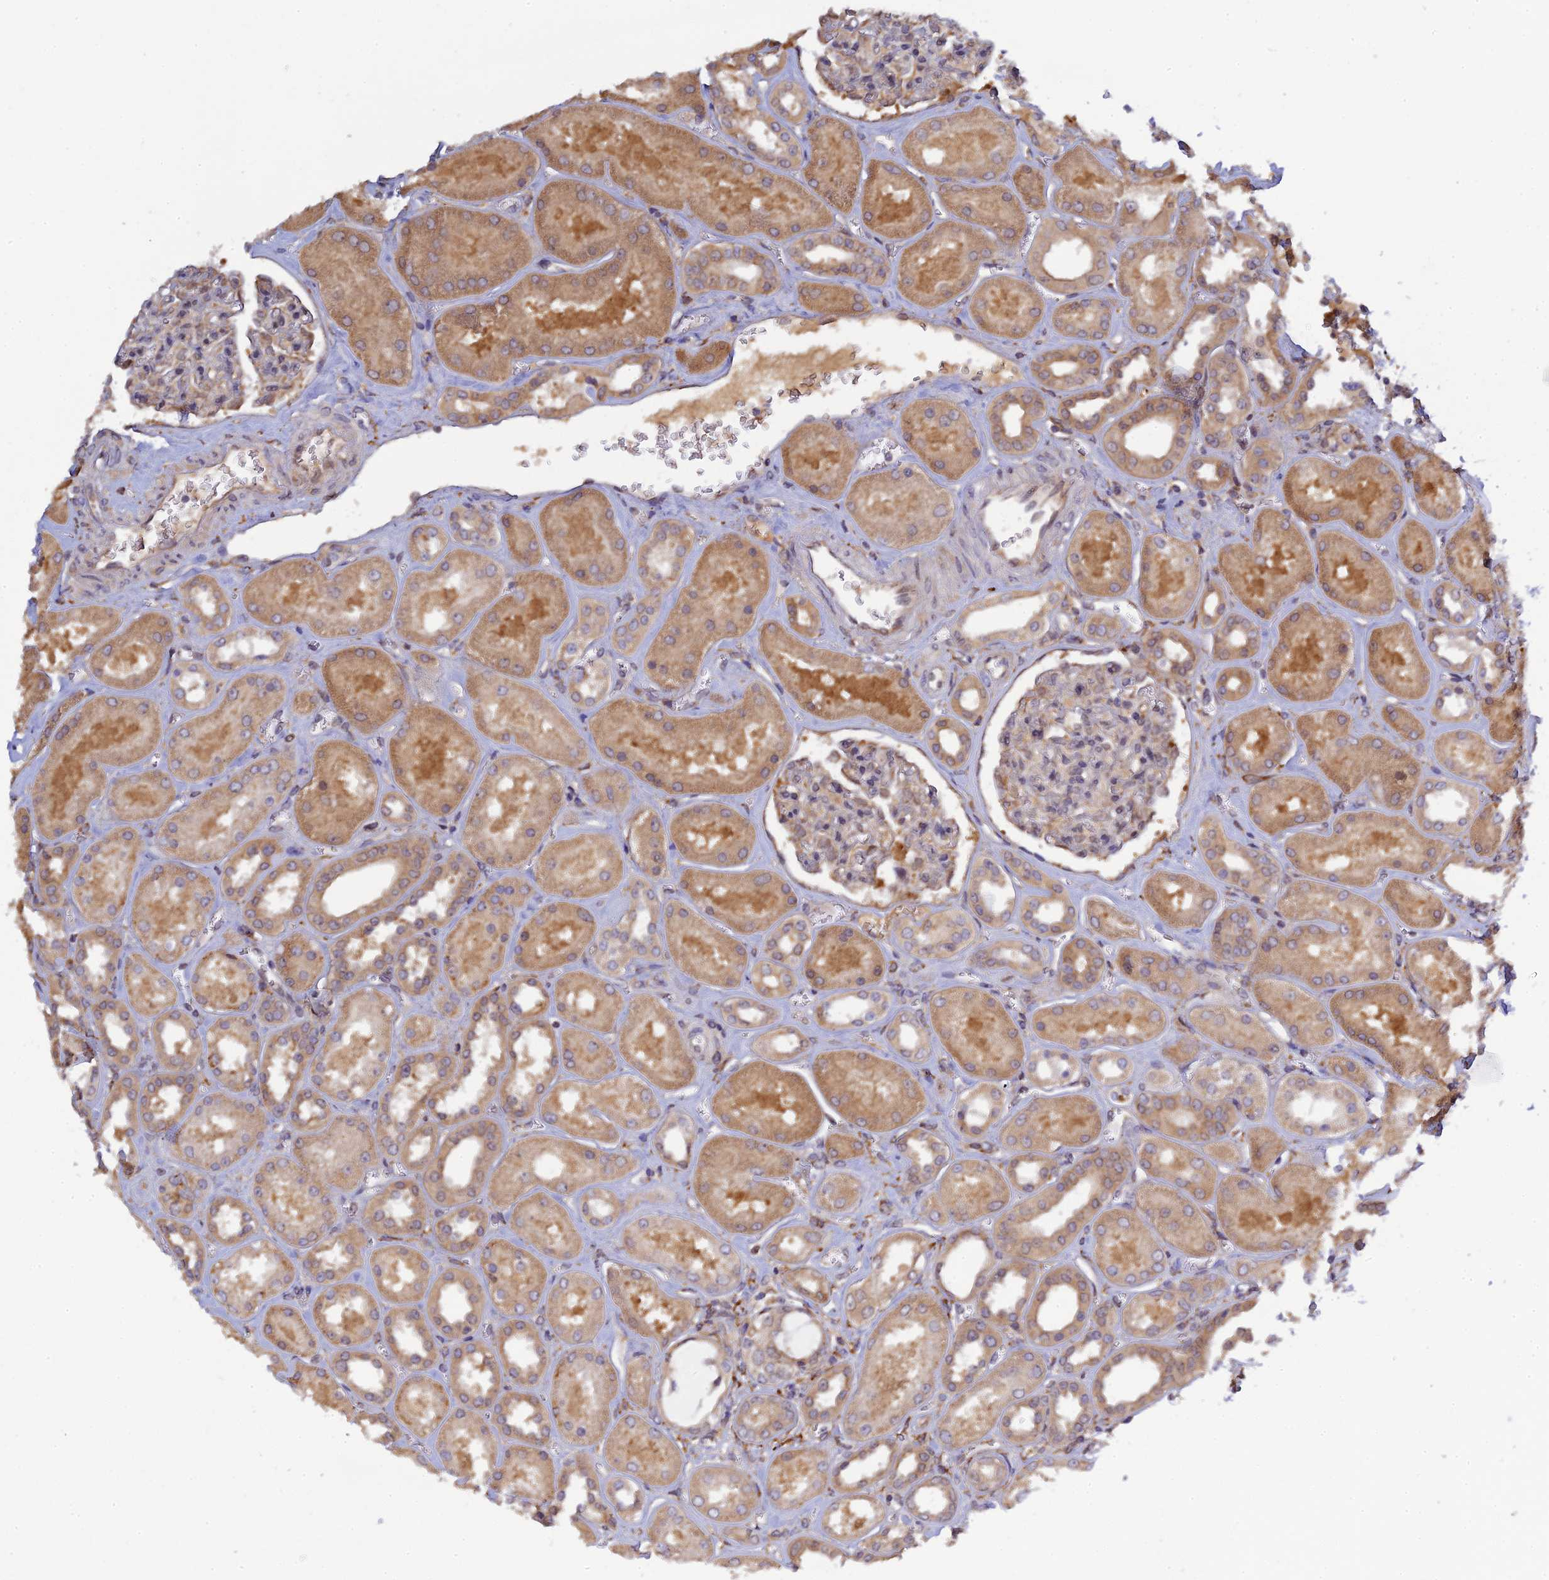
{"staining": {"intensity": "weak", "quantity": "<25%", "location": "cytoplasmic/membranous"}, "tissue": "kidney", "cell_type": "Cells in glomeruli", "image_type": "normal", "snomed": [{"axis": "morphology", "description": "Normal tissue, NOS"}, {"axis": "morphology", "description": "Adenocarcinoma, NOS"}, {"axis": "topography", "description": "Kidney"}], "caption": "The immunohistochemistry micrograph has no significant expression in cells in glomeruli of kidney. The staining is performed using DAB (3,3'-diaminobenzidine) brown chromogen with nuclei counter-stained in using hematoxylin.", "gene": "P3H3", "patient": {"sex": "female", "age": 68}}